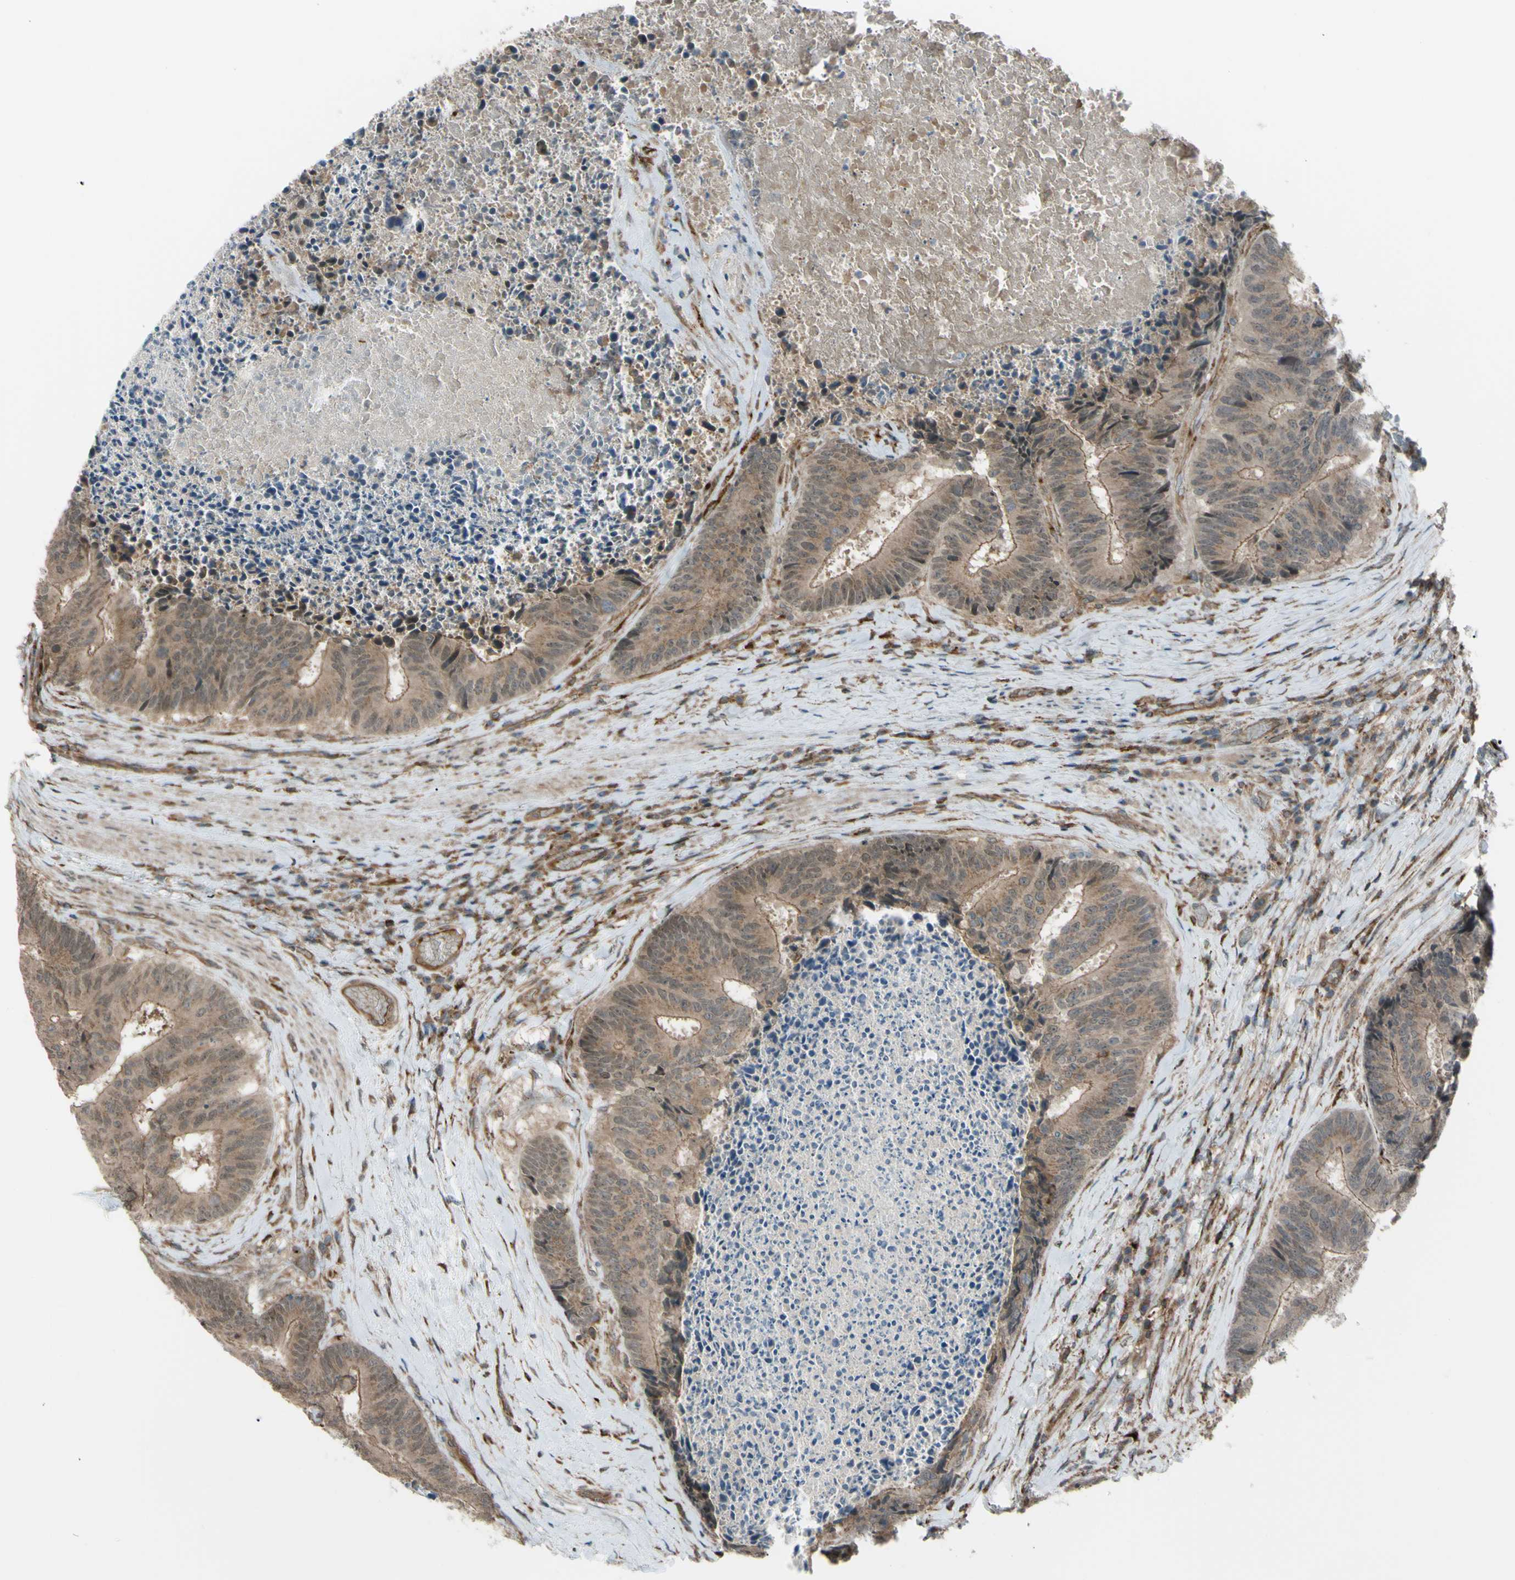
{"staining": {"intensity": "weak", "quantity": ">75%", "location": "cytoplasmic/membranous,nuclear"}, "tissue": "colorectal cancer", "cell_type": "Tumor cells", "image_type": "cancer", "snomed": [{"axis": "morphology", "description": "Adenocarcinoma, NOS"}, {"axis": "topography", "description": "Rectum"}], "caption": "Protein analysis of adenocarcinoma (colorectal) tissue exhibits weak cytoplasmic/membranous and nuclear positivity in approximately >75% of tumor cells. Nuclei are stained in blue.", "gene": "FLII", "patient": {"sex": "male", "age": 72}}